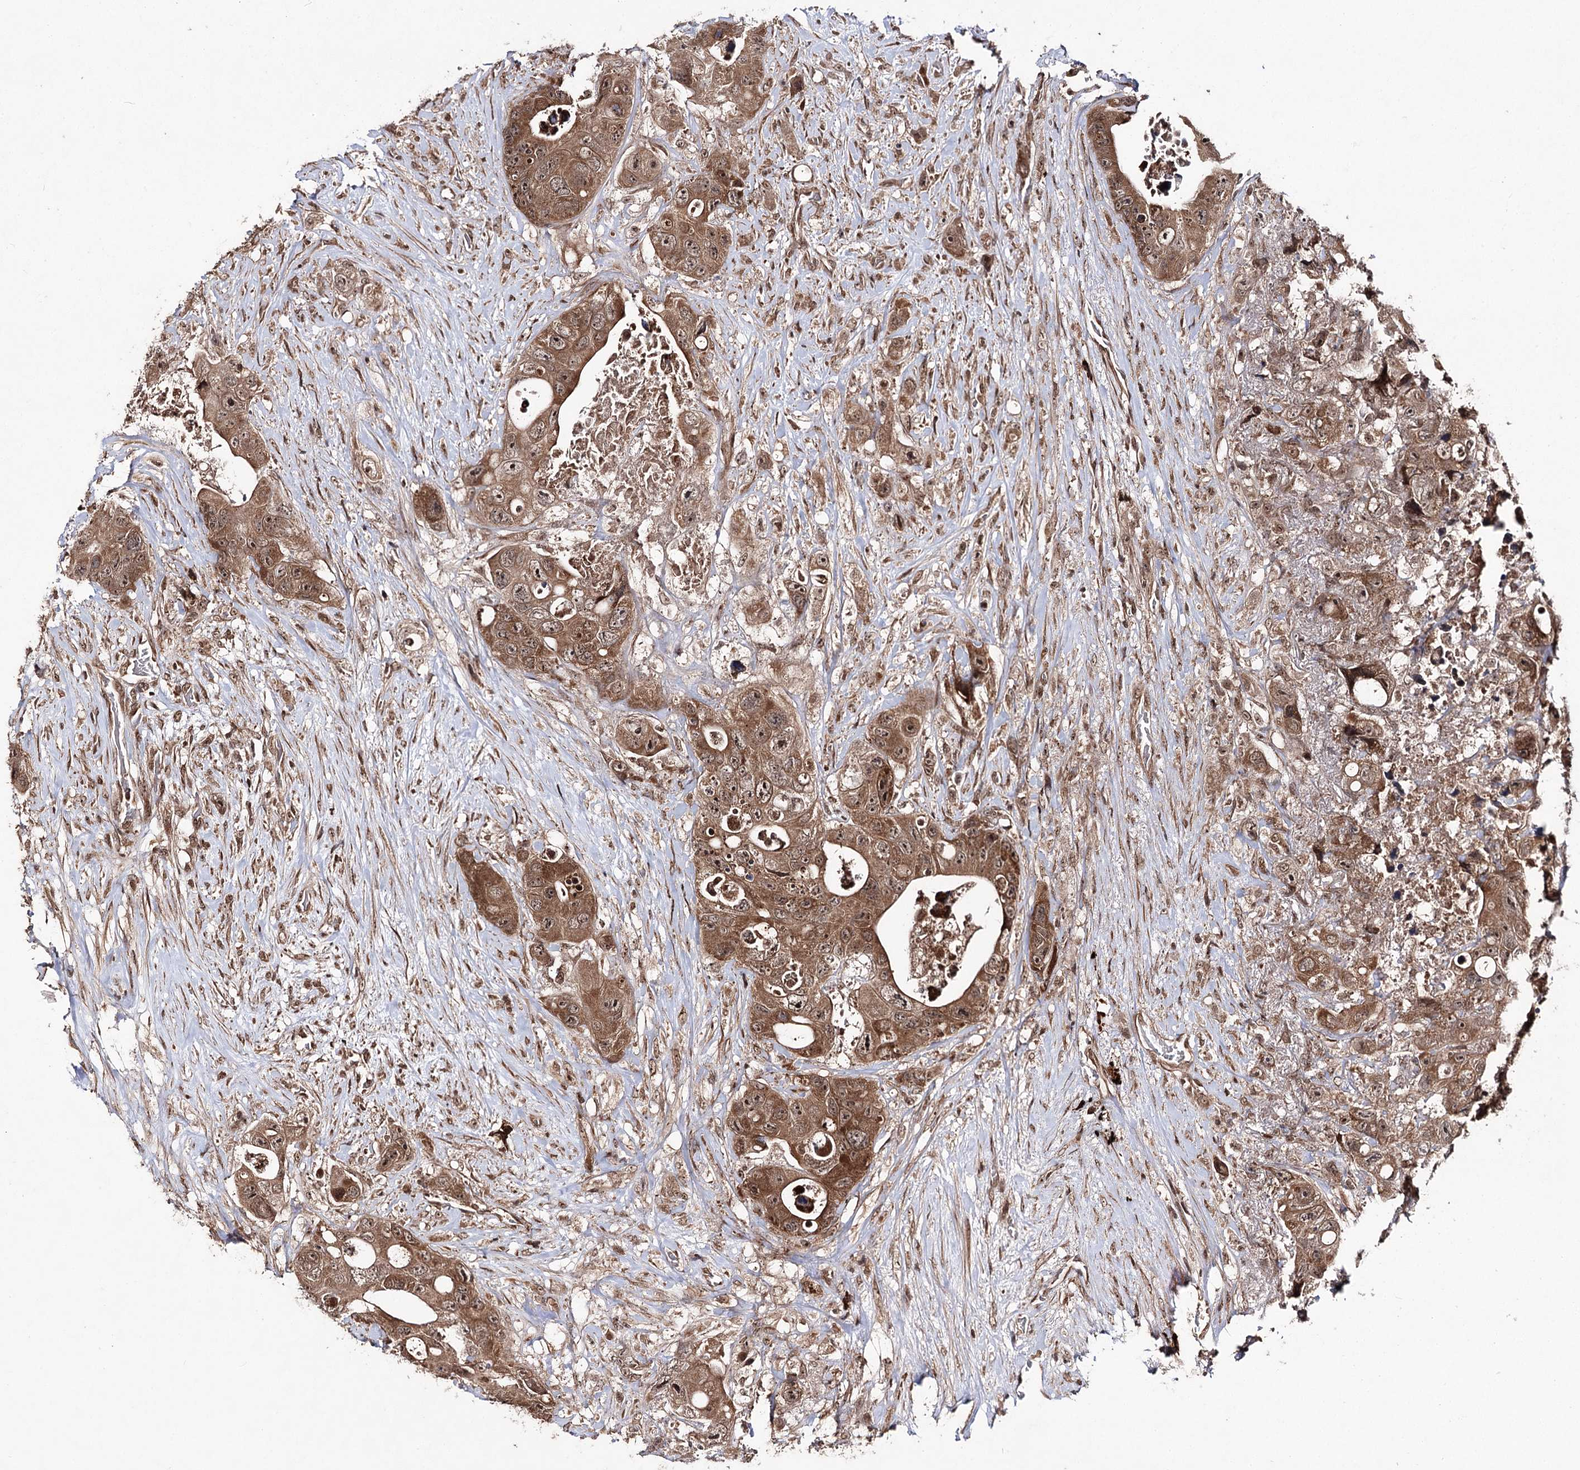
{"staining": {"intensity": "moderate", "quantity": ">75%", "location": "cytoplasmic/membranous,nuclear"}, "tissue": "colorectal cancer", "cell_type": "Tumor cells", "image_type": "cancer", "snomed": [{"axis": "morphology", "description": "Adenocarcinoma, NOS"}, {"axis": "topography", "description": "Colon"}], "caption": "Colorectal cancer (adenocarcinoma) stained with immunohistochemistry displays moderate cytoplasmic/membranous and nuclear positivity in about >75% of tumor cells. (Stains: DAB (3,3'-diaminobenzidine) in brown, nuclei in blue, Microscopy: brightfield microscopy at high magnification).", "gene": "FAM53B", "patient": {"sex": "female", "age": 46}}